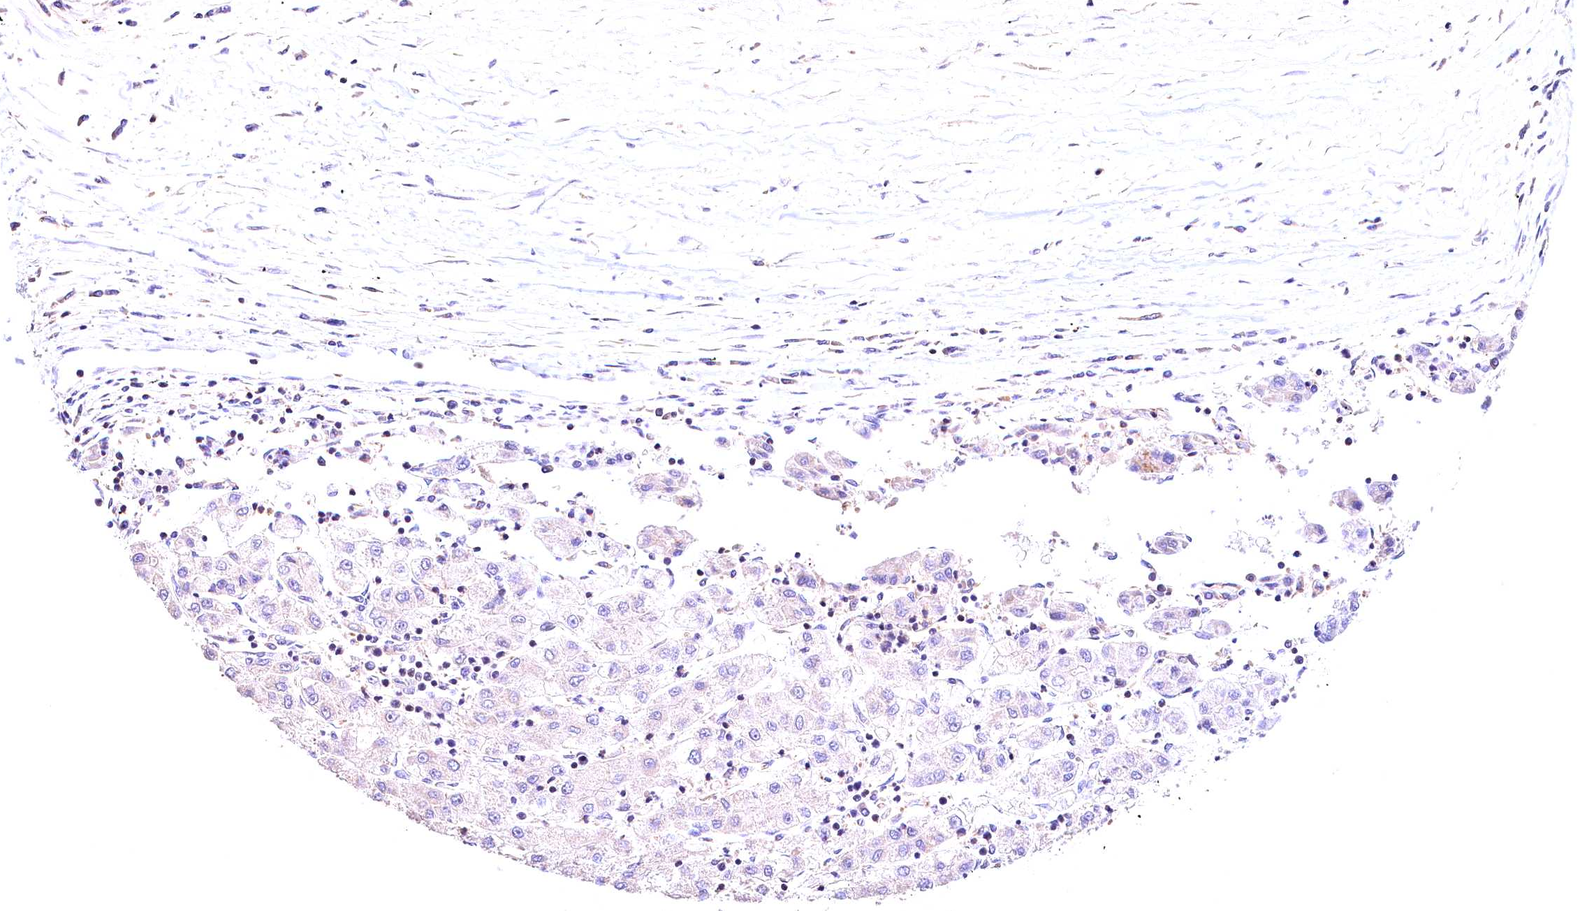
{"staining": {"intensity": "negative", "quantity": "none", "location": "none"}, "tissue": "liver cancer", "cell_type": "Tumor cells", "image_type": "cancer", "snomed": [{"axis": "morphology", "description": "Carcinoma, Hepatocellular, NOS"}, {"axis": "topography", "description": "Liver"}], "caption": "Liver cancer stained for a protein using IHC reveals no positivity tumor cells.", "gene": "KPTN", "patient": {"sex": "male", "age": 72}}